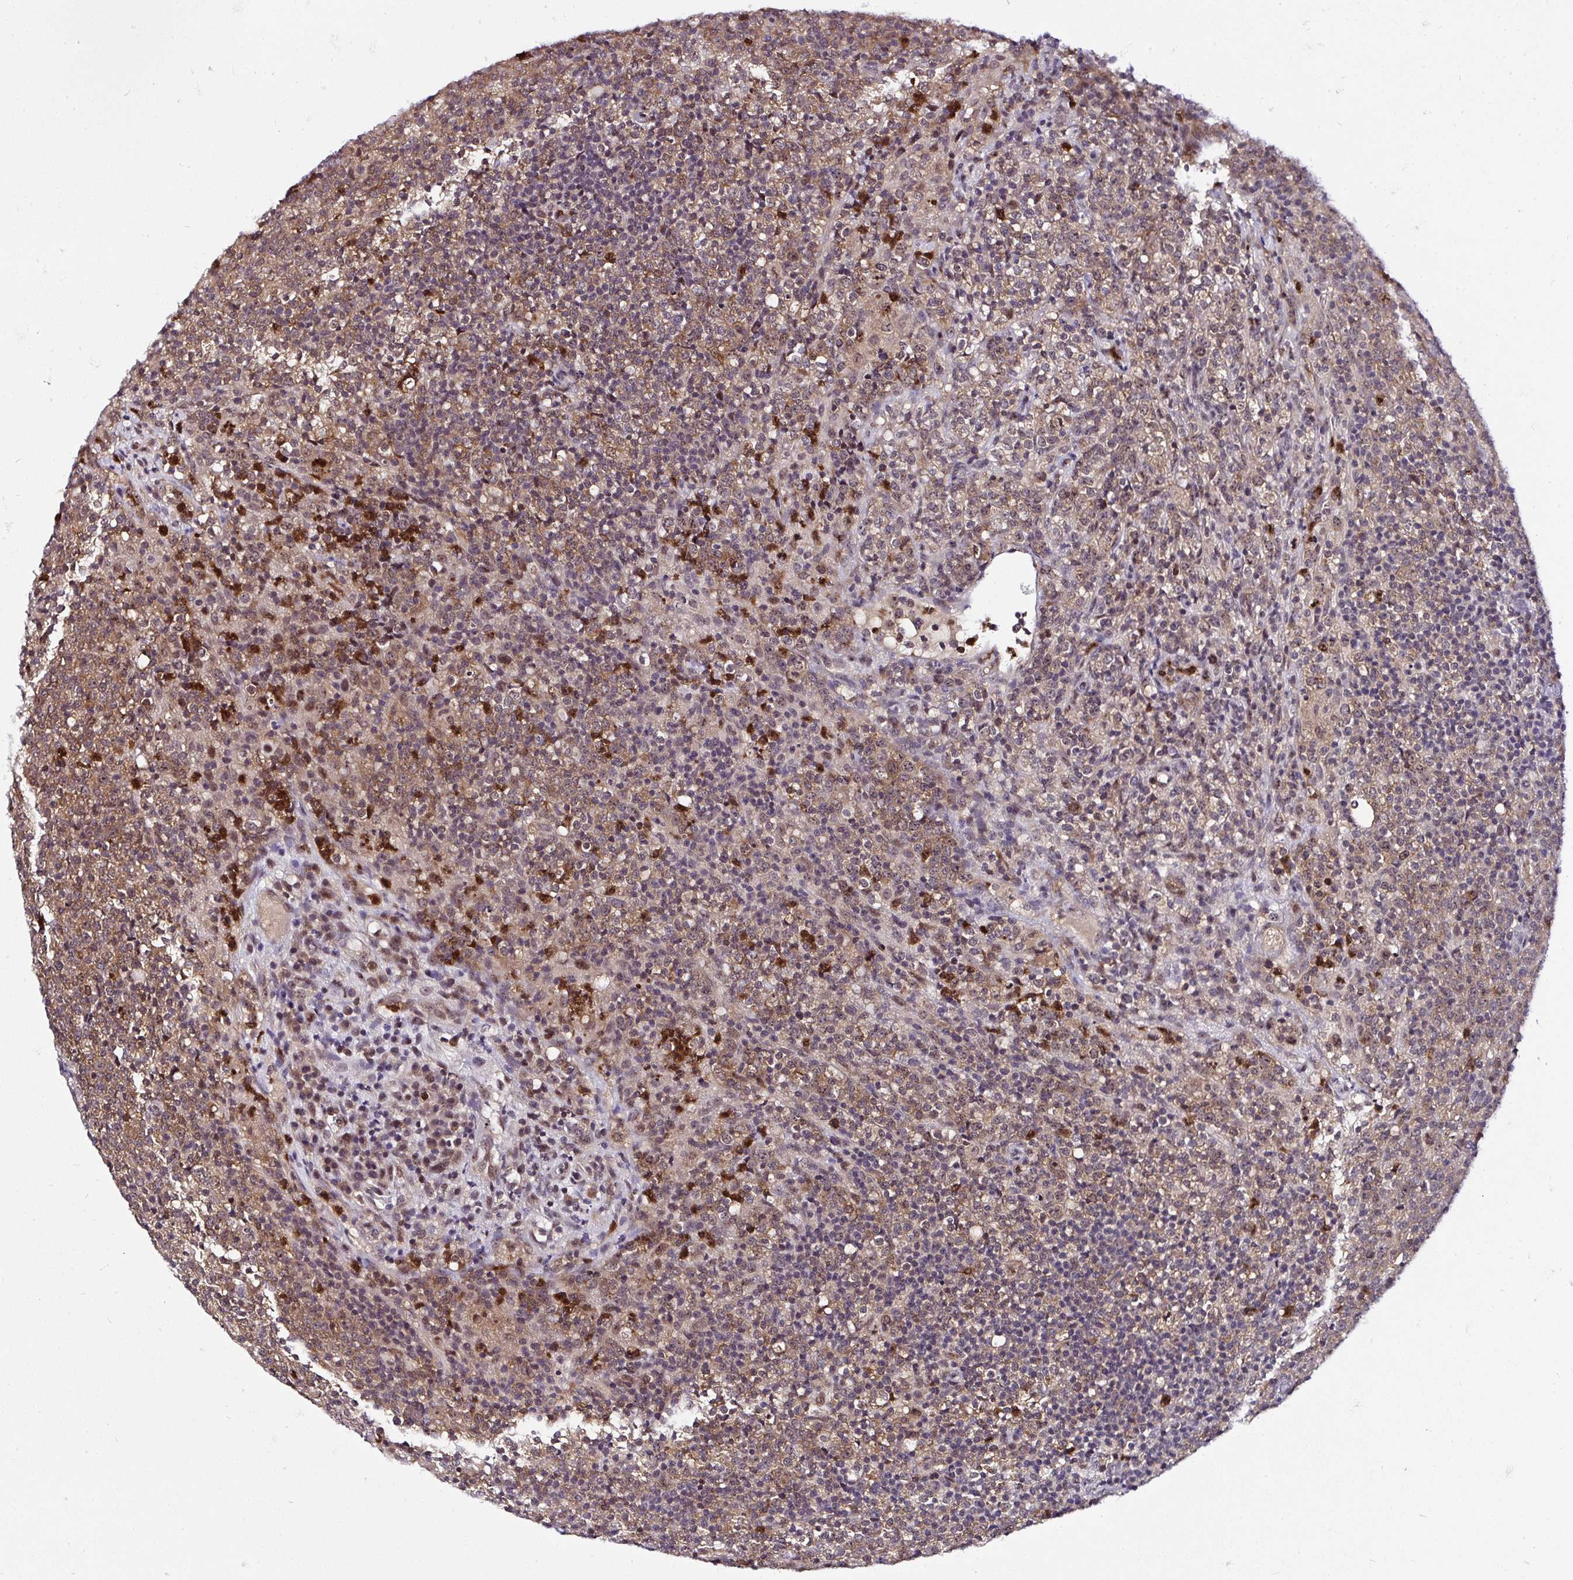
{"staining": {"intensity": "moderate", "quantity": "25%-75%", "location": "cytoplasmic/membranous"}, "tissue": "lymphoma", "cell_type": "Tumor cells", "image_type": "cancer", "snomed": [{"axis": "morphology", "description": "Malignant lymphoma, non-Hodgkin's type, High grade"}, {"axis": "topography", "description": "Lymph node"}], "caption": "The photomicrograph exhibits immunohistochemical staining of high-grade malignant lymphoma, non-Hodgkin's type. There is moderate cytoplasmic/membranous positivity is present in approximately 25%-75% of tumor cells. Using DAB (brown) and hematoxylin (blue) stains, captured at high magnification using brightfield microscopy.", "gene": "PIN4", "patient": {"sex": "male", "age": 54}}